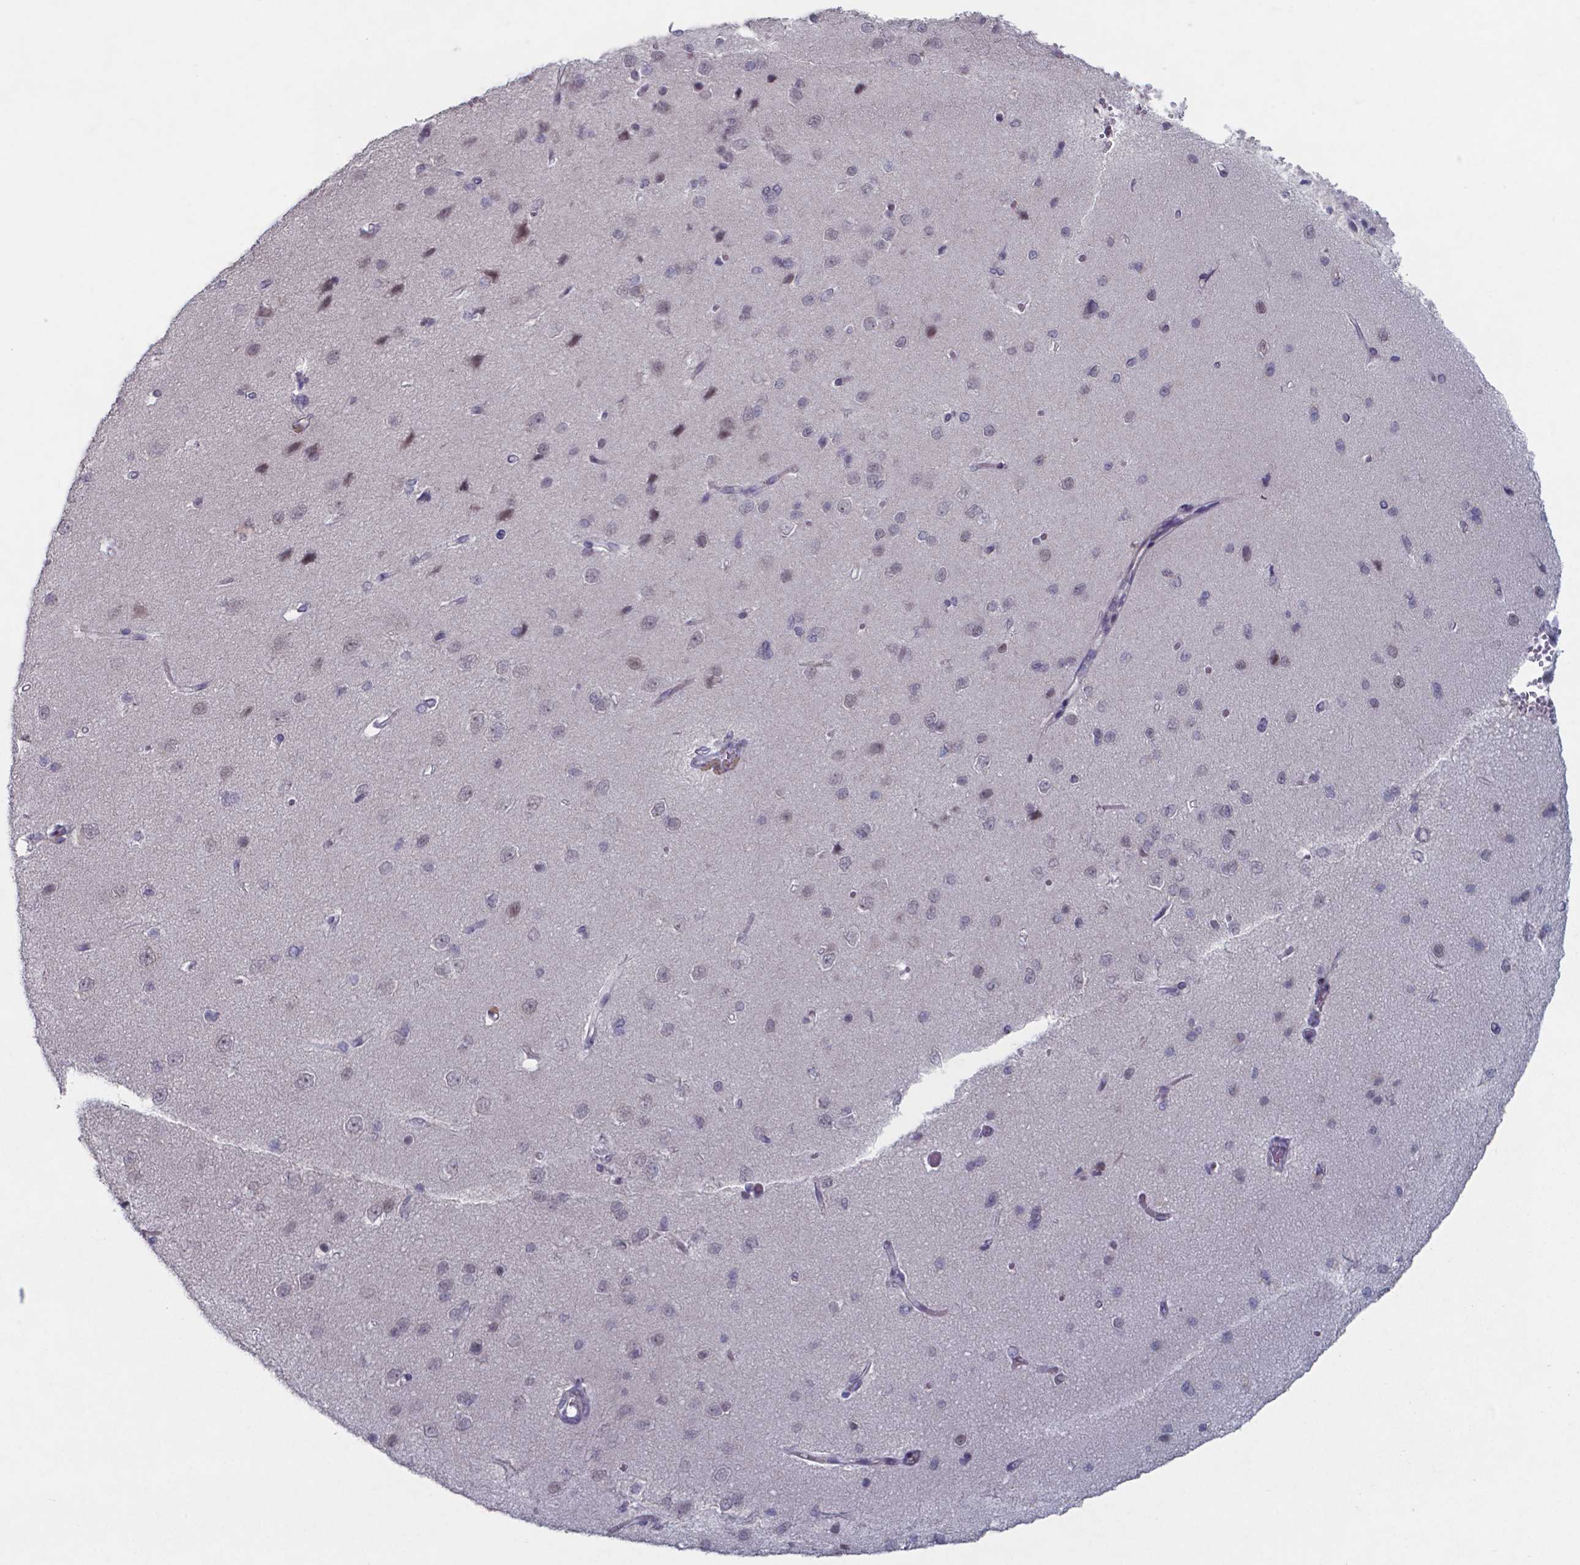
{"staining": {"intensity": "negative", "quantity": "none", "location": "none"}, "tissue": "cerebral cortex", "cell_type": "Endothelial cells", "image_type": "normal", "snomed": [{"axis": "morphology", "description": "Normal tissue, NOS"}, {"axis": "topography", "description": "Cerebral cortex"}], "caption": "This is an immunohistochemistry micrograph of benign human cerebral cortex. There is no expression in endothelial cells.", "gene": "TDP2", "patient": {"sex": "male", "age": 37}}